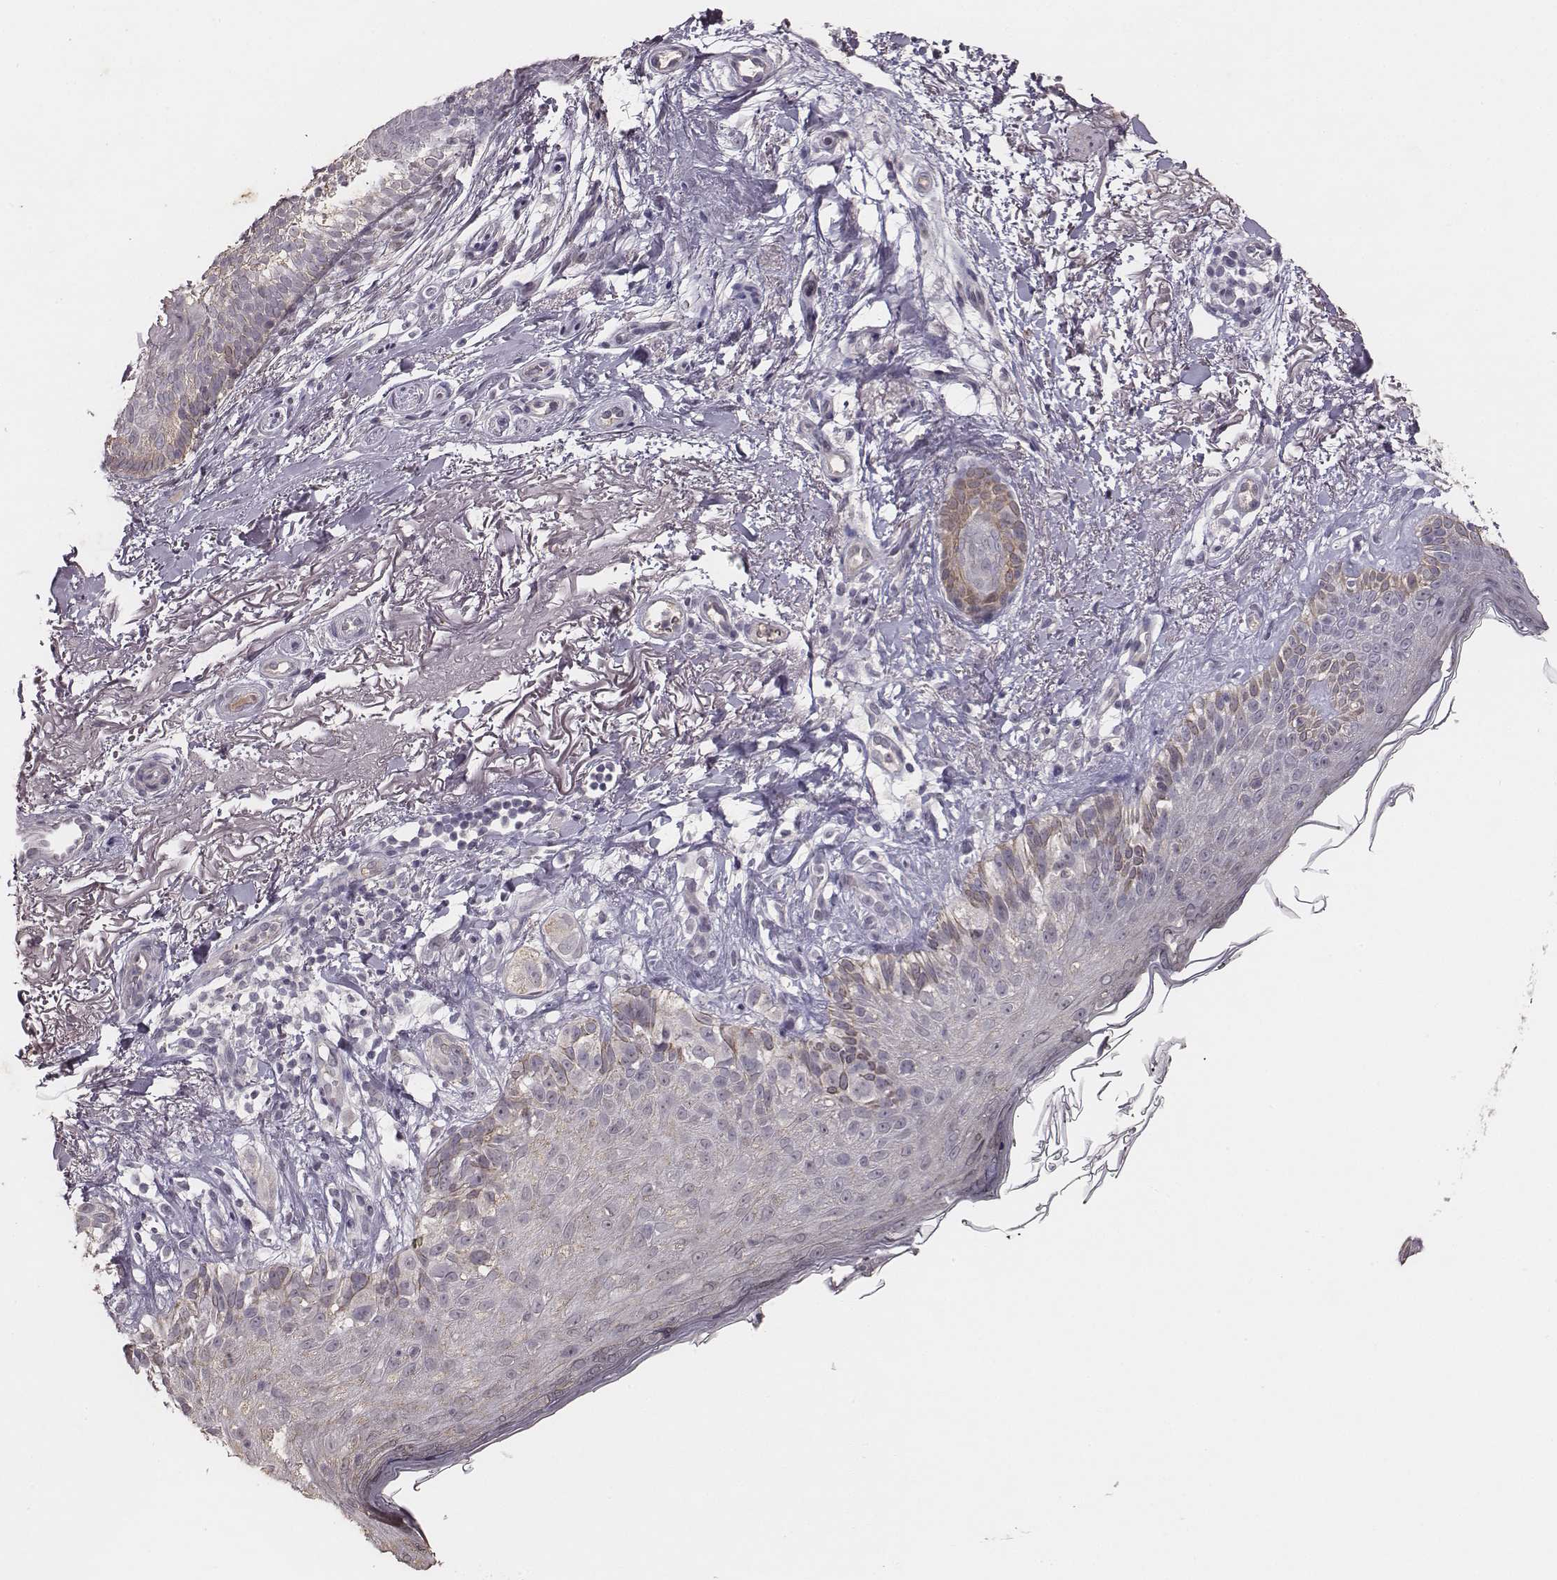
{"staining": {"intensity": "negative", "quantity": "none", "location": "none"}, "tissue": "melanoma", "cell_type": "Tumor cells", "image_type": "cancer", "snomed": [{"axis": "morphology", "description": "Malignant melanoma, NOS"}, {"axis": "topography", "description": "Skin"}], "caption": "Immunohistochemical staining of malignant melanoma shows no significant positivity in tumor cells.", "gene": "SLC22A6", "patient": {"sex": "female", "age": 86}}